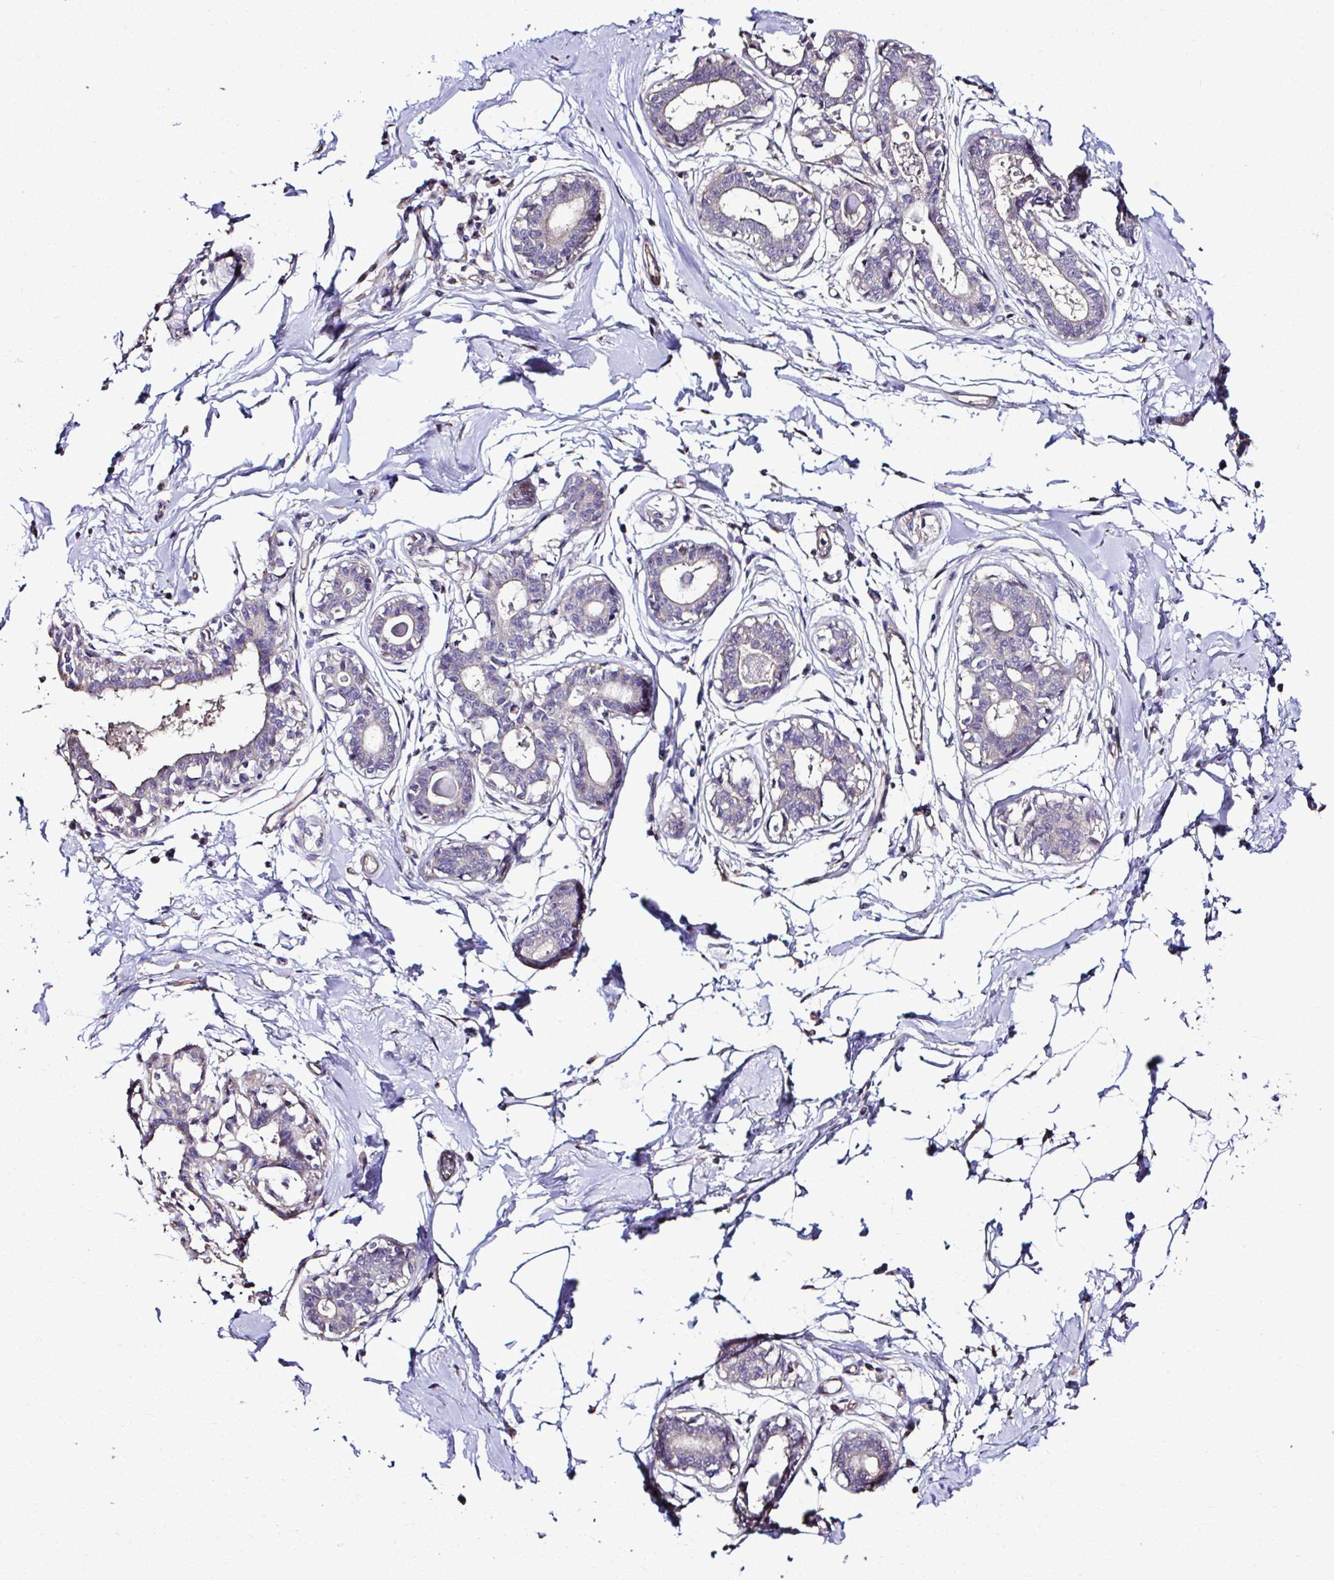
{"staining": {"intensity": "negative", "quantity": "none", "location": "none"}, "tissue": "breast", "cell_type": "Adipocytes", "image_type": "normal", "snomed": [{"axis": "morphology", "description": "Normal tissue, NOS"}, {"axis": "topography", "description": "Breast"}], "caption": "DAB immunohistochemical staining of normal breast reveals no significant positivity in adipocytes.", "gene": "CCDC85C", "patient": {"sex": "female", "age": 45}}